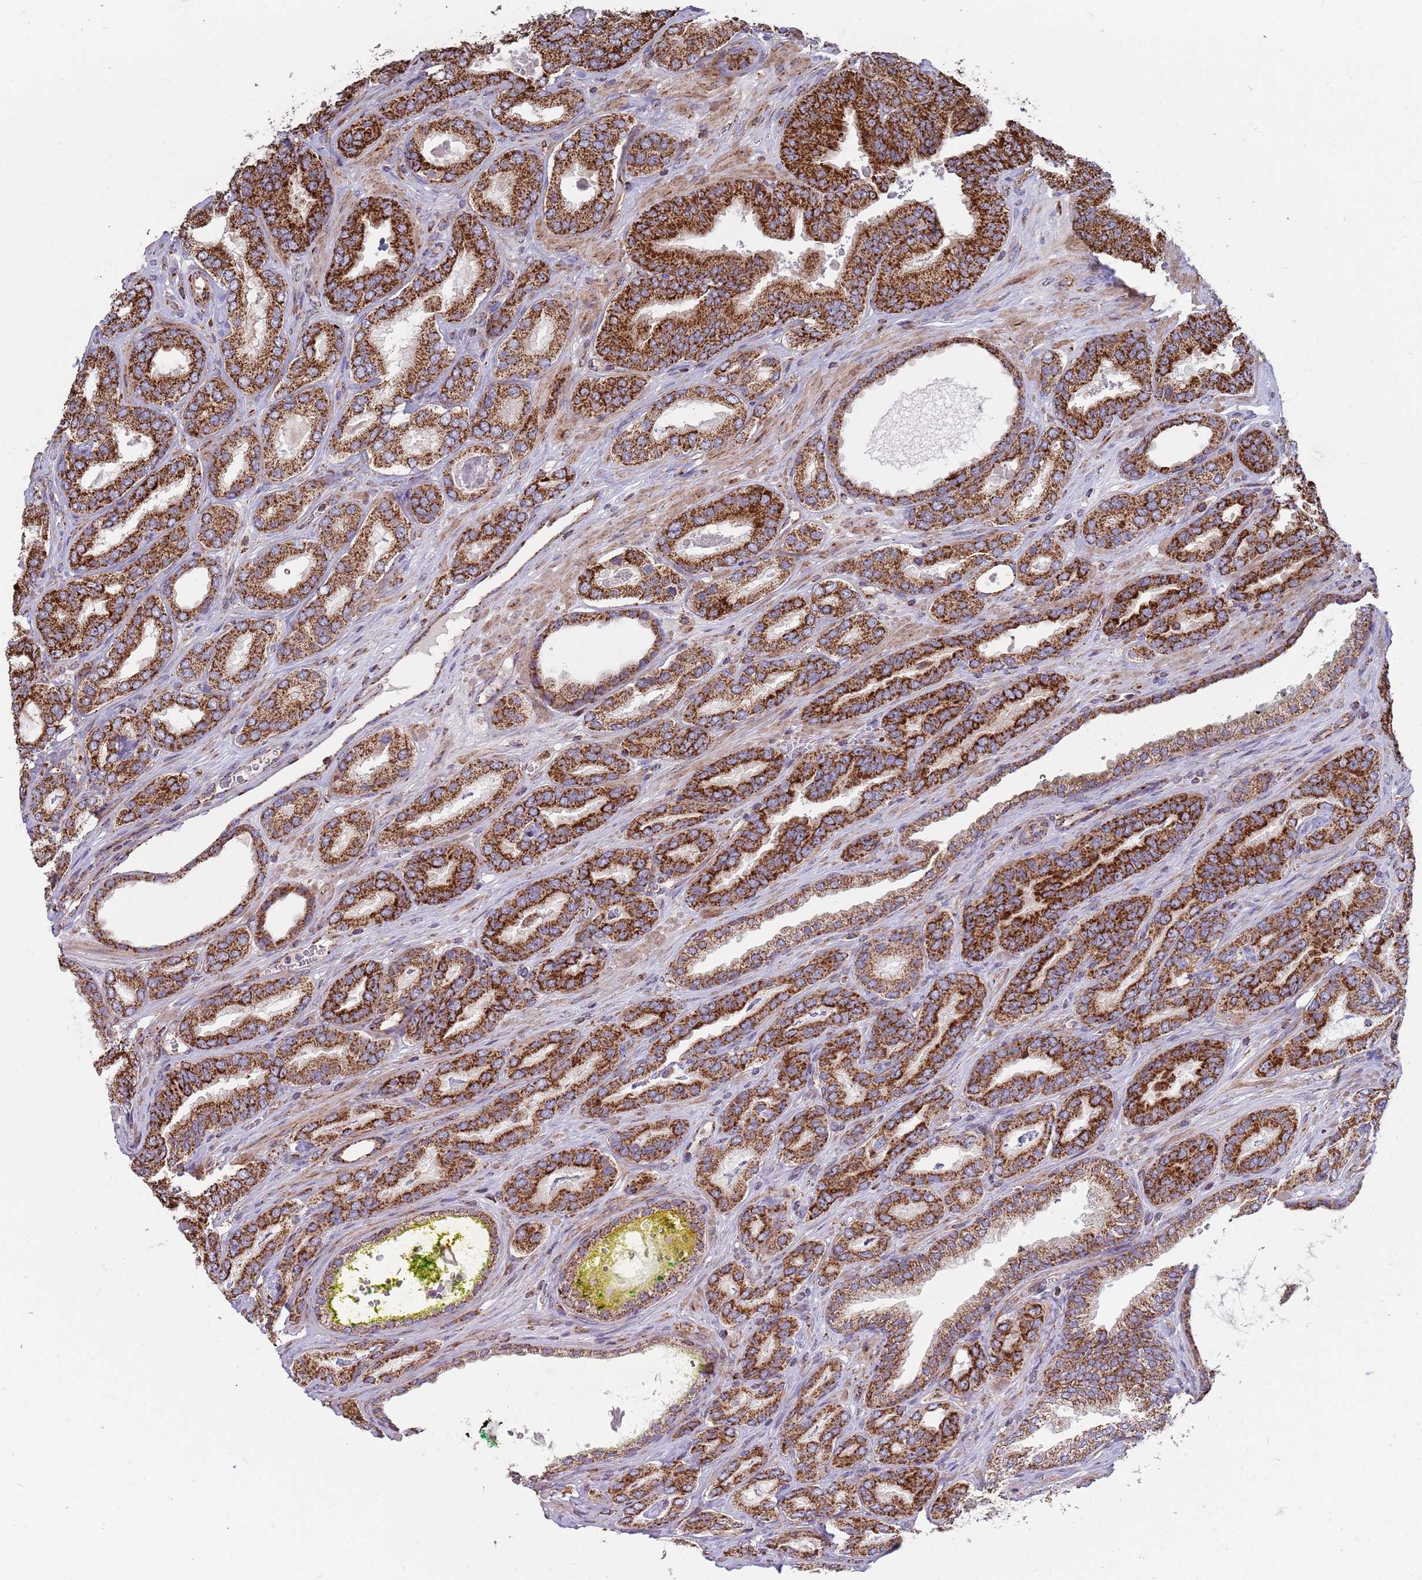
{"staining": {"intensity": "strong", "quantity": ">75%", "location": "cytoplasmic/membranous"}, "tissue": "prostate cancer", "cell_type": "Tumor cells", "image_type": "cancer", "snomed": [{"axis": "morphology", "description": "Adenocarcinoma, High grade"}, {"axis": "topography", "description": "Prostate"}], "caption": "A brown stain highlights strong cytoplasmic/membranous staining of a protein in adenocarcinoma (high-grade) (prostate) tumor cells. (DAB (3,3'-diaminobenzidine) IHC with brightfield microscopy, high magnification).", "gene": "VPS16", "patient": {"sex": "male", "age": 72}}